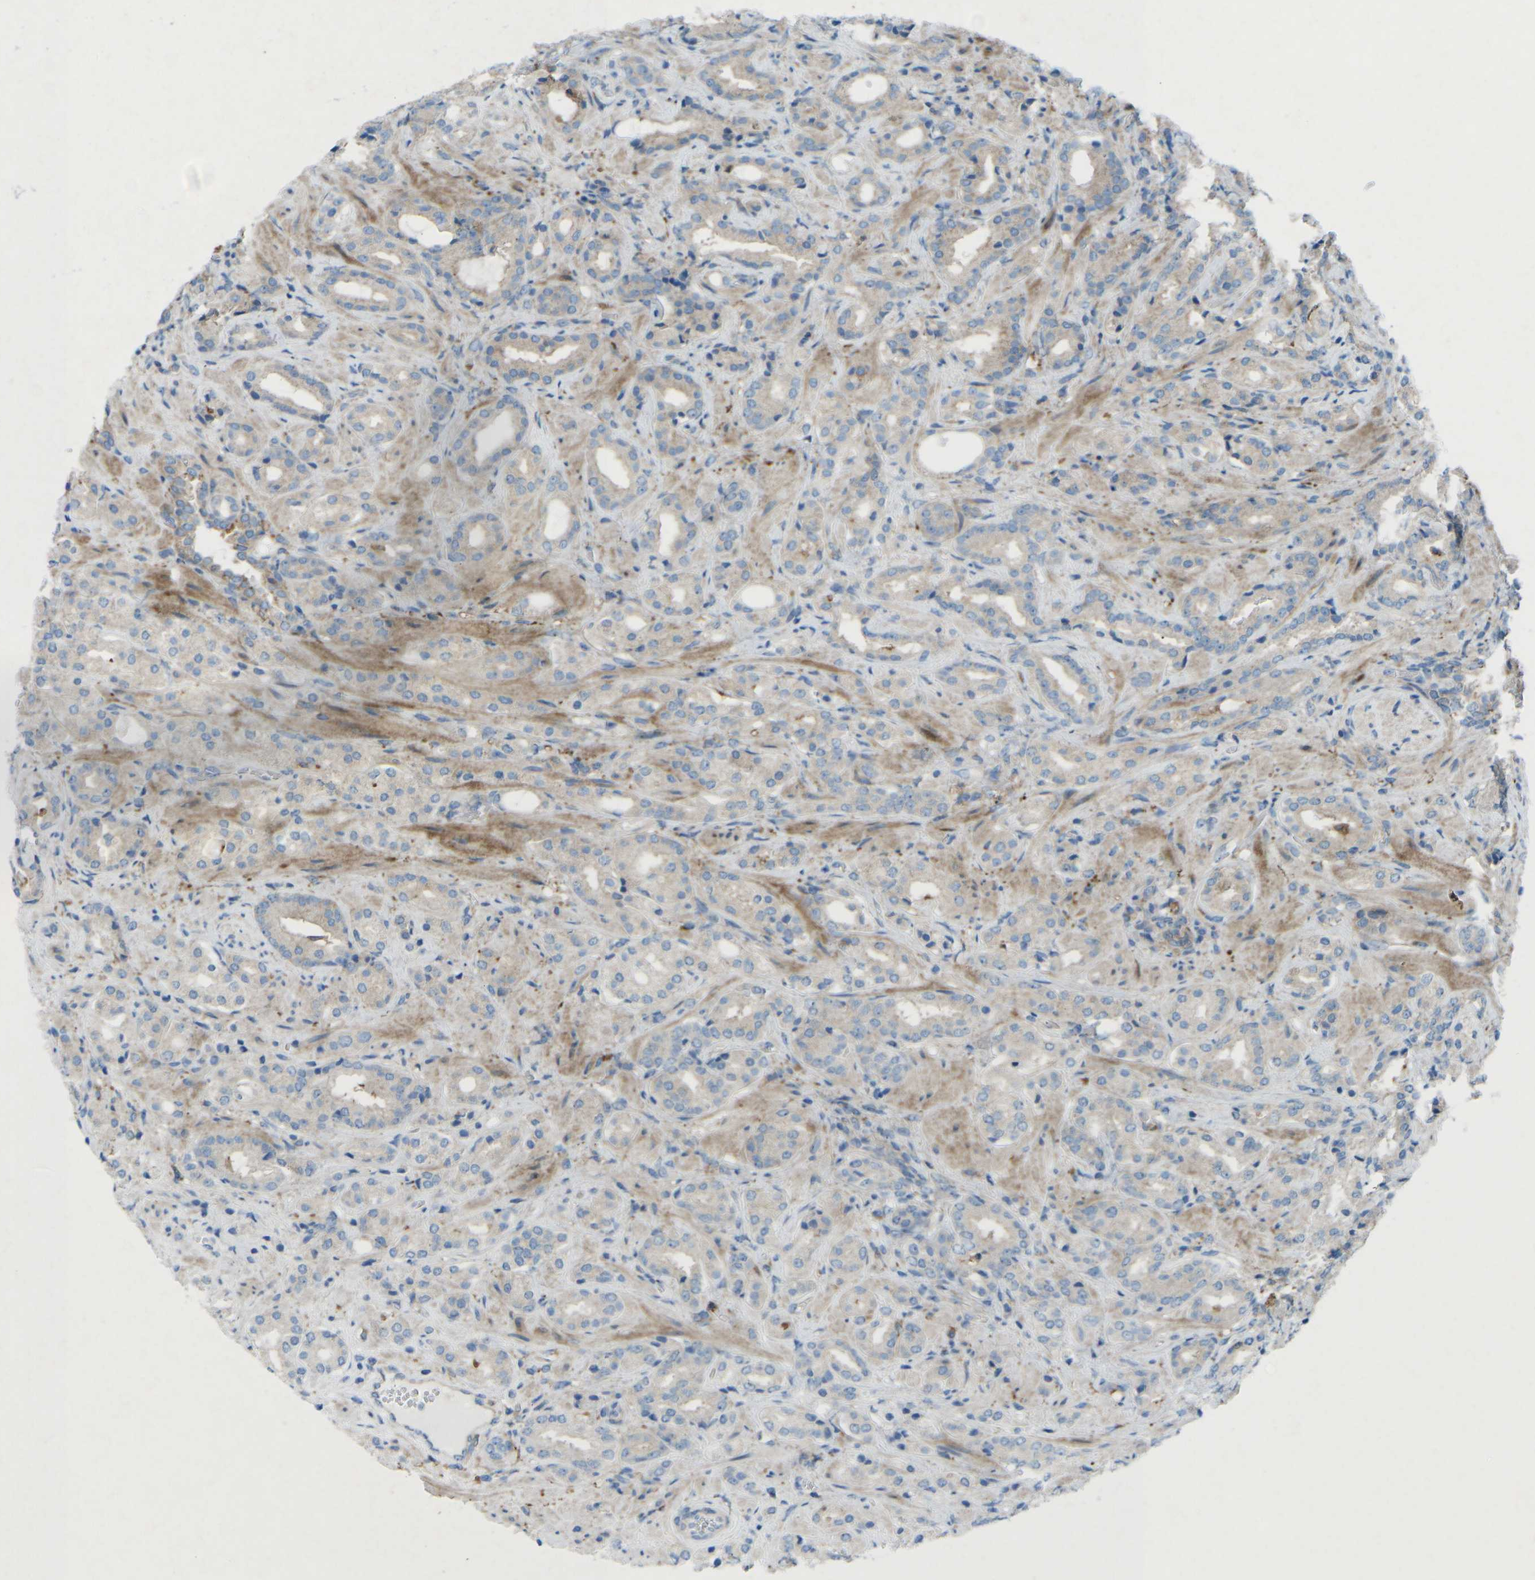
{"staining": {"intensity": "weak", "quantity": "25%-75%", "location": "cytoplasmic/membranous"}, "tissue": "prostate cancer", "cell_type": "Tumor cells", "image_type": "cancer", "snomed": [{"axis": "morphology", "description": "Adenocarcinoma, High grade"}, {"axis": "topography", "description": "Prostate"}], "caption": "Approximately 25%-75% of tumor cells in human prostate high-grade adenocarcinoma exhibit weak cytoplasmic/membranous protein expression as visualized by brown immunohistochemical staining.", "gene": "STK11", "patient": {"sex": "male", "age": 64}}